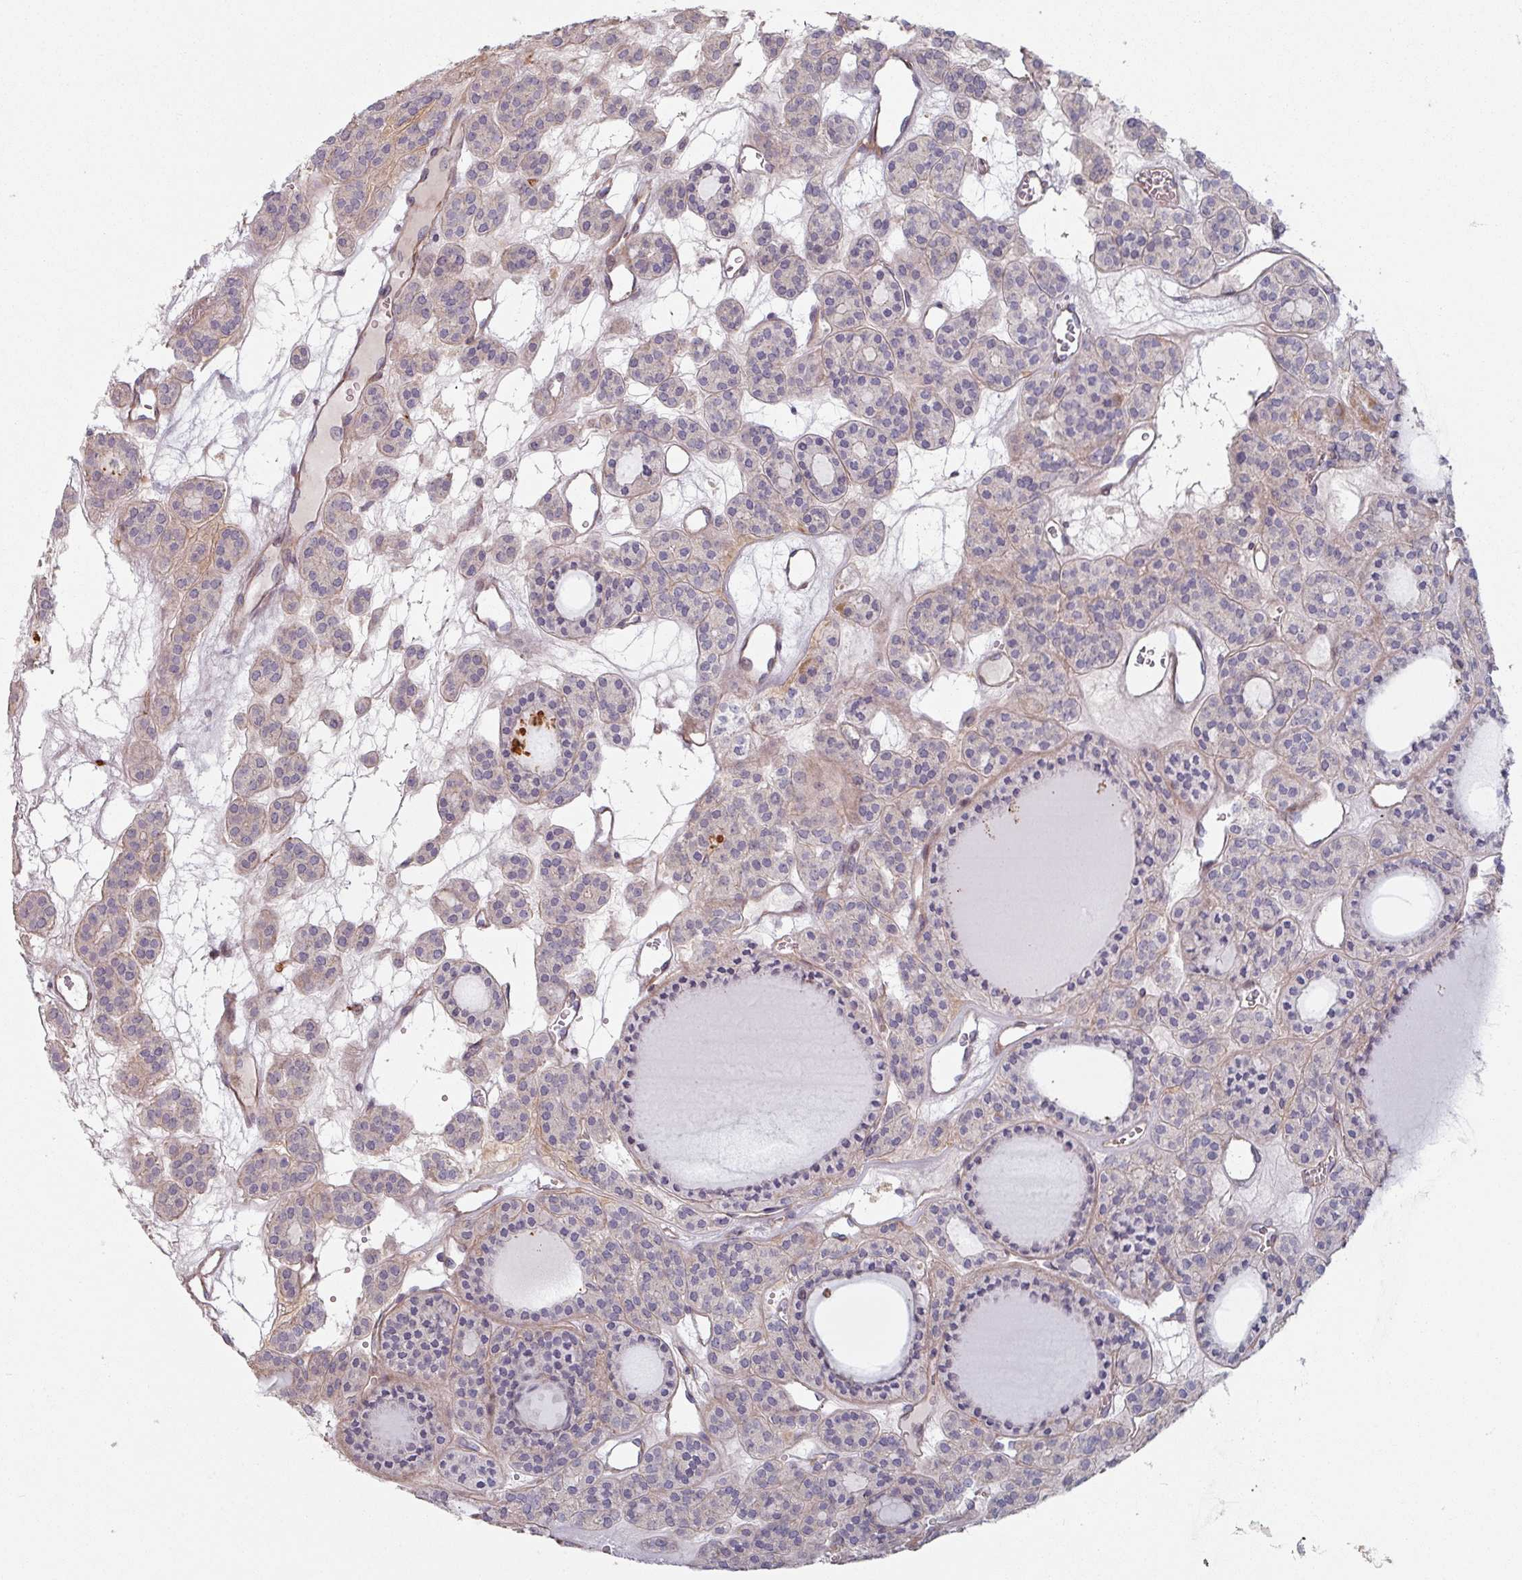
{"staining": {"intensity": "negative", "quantity": "none", "location": "none"}, "tissue": "thyroid cancer", "cell_type": "Tumor cells", "image_type": "cancer", "snomed": [{"axis": "morphology", "description": "Follicular adenoma carcinoma, NOS"}, {"axis": "topography", "description": "Thyroid gland"}], "caption": "Image shows no protein expression in tumor cells of follicular adenoma carcinoma (thyroid) tissue.", "gene": "C4BPB", "patient": {"sex": "female", "age": 63}}